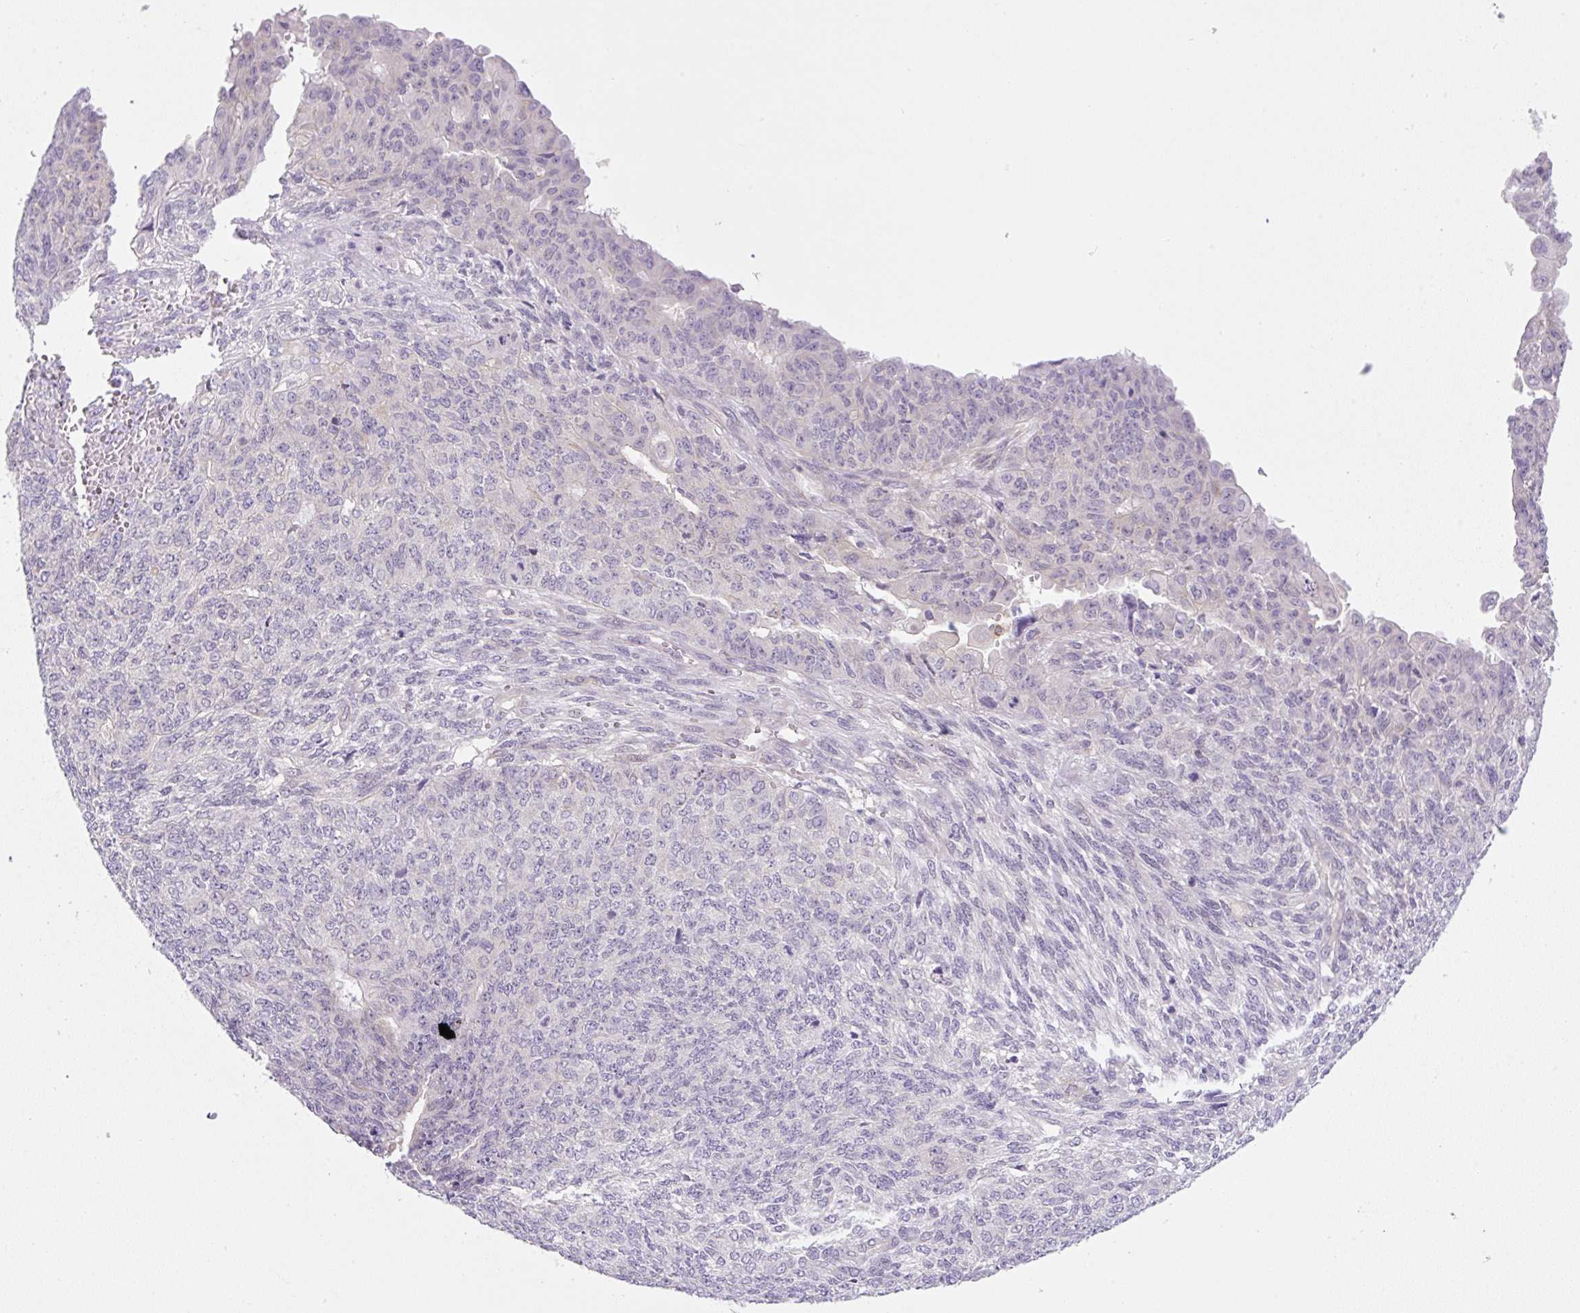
{"staining": {"intensity": "negative", "quantity": "none", "location": "none"}, "tissue": "endometrial cancer", "cell_type": "Tumor cells", "image_type": "cancer", "snomed": [{"axis": "morphology", "description": "Adenocarcinoma, NOS"}, {"axis": "topography", "description": "Endometrium"}], "caption": "This micrograph is of endometrial cancer (adenocarcinoma) stained with immunohistochemistry (IHC) to label a protein in brown with the nuclei are counter-stained blue. There is no positivity in tumor cells.", "gene": "OMA1", "patient": {"sex": "female", "age": 32}}